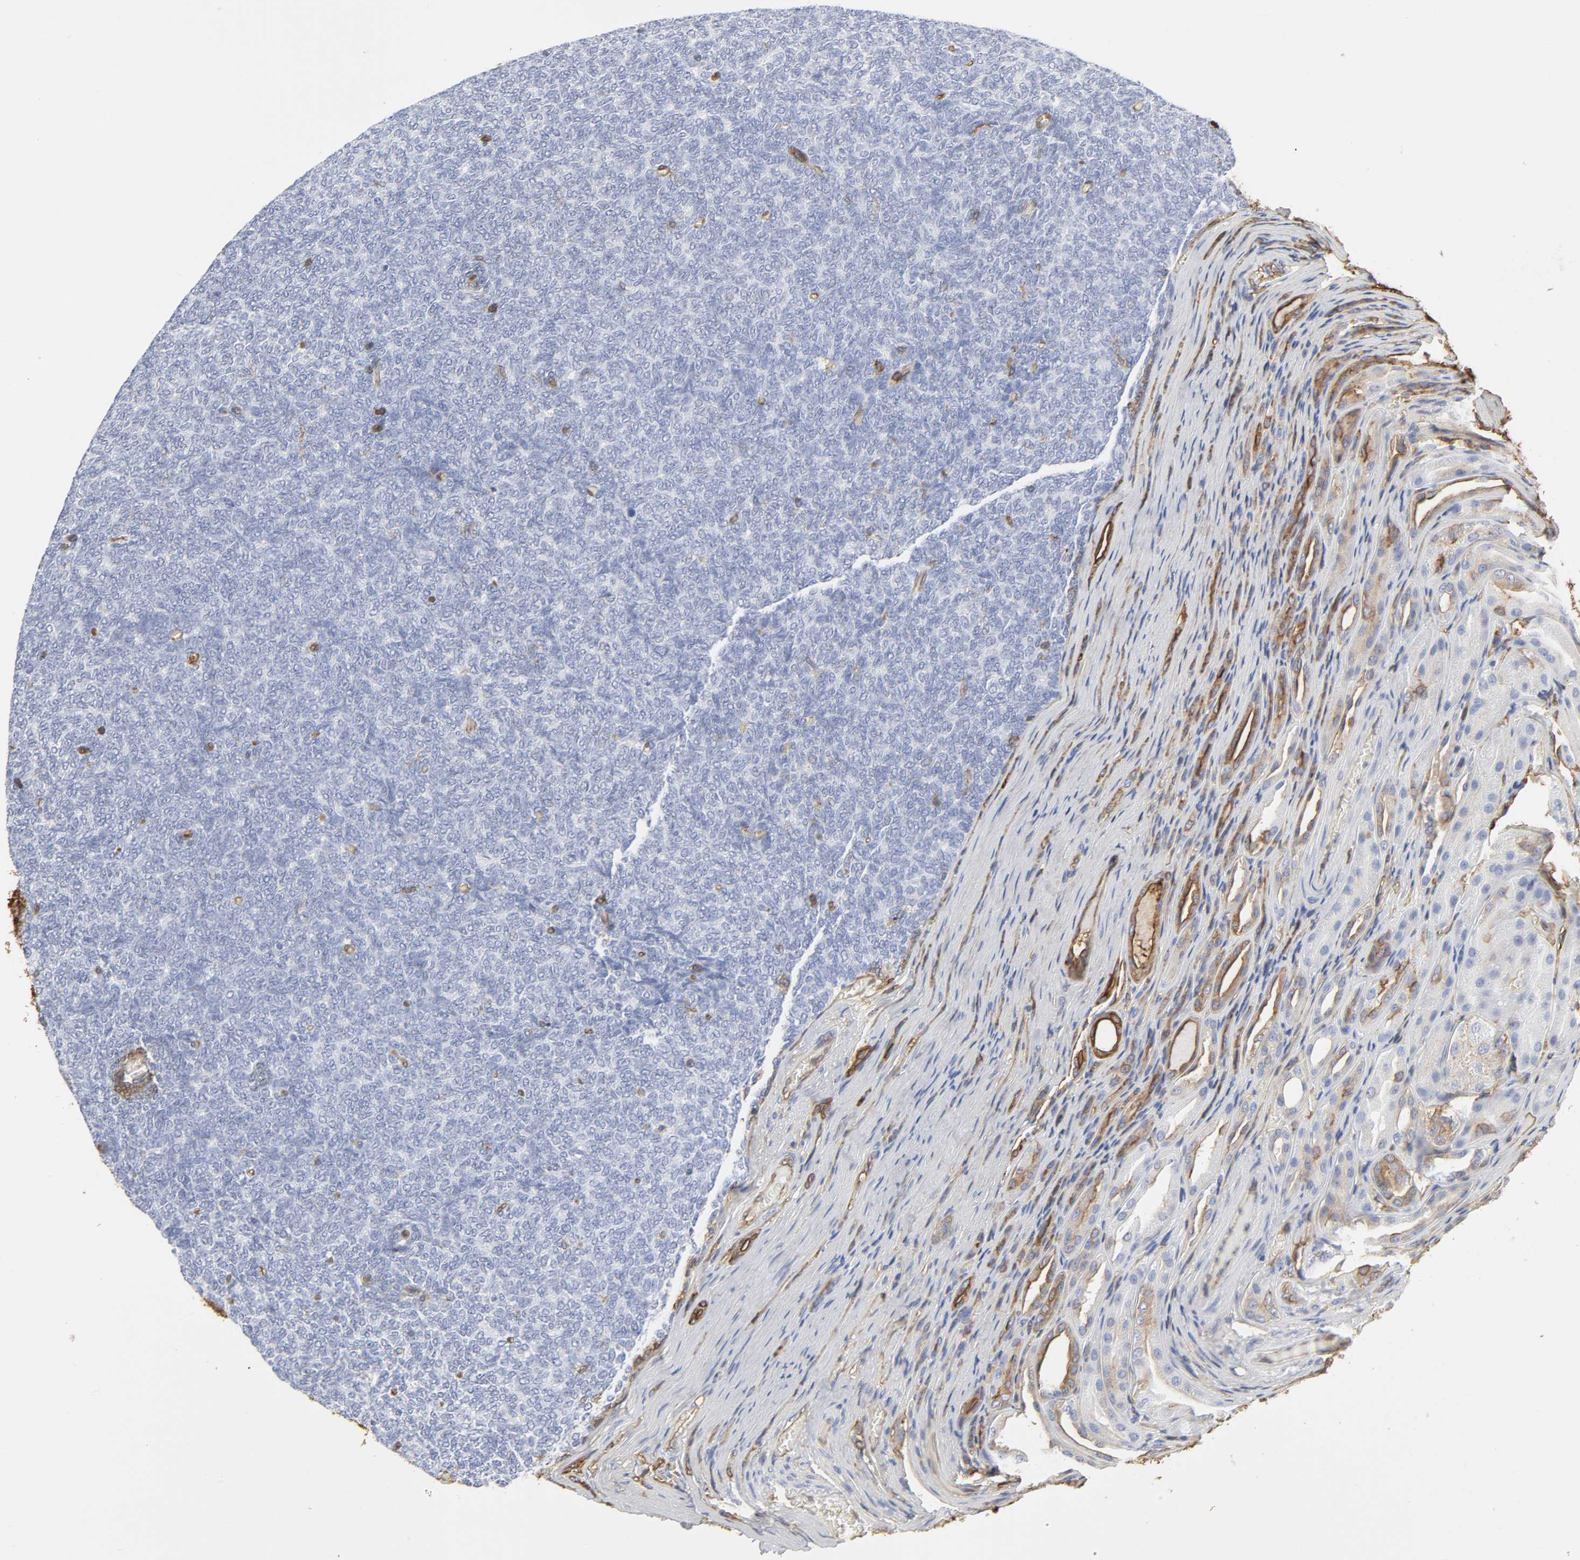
{"staining": {"intensity": "negative", "quantity": "none", "location": "none"}, "tissue": "renal cancer", "cell_type": "Tumor cells", "image_type": "cancer", "snomed": [{"axis": "morphology", "description": "Neoplasm, malignant, NOS"}, {"axis": "topography", "description": "Kidney"}], "caption": "This is an IHC image of malignant neoplasm (renal). There is no positivity in tumor cells.", "gene": "ANXA2", "patient": {"sex": "male", "age": 28}}